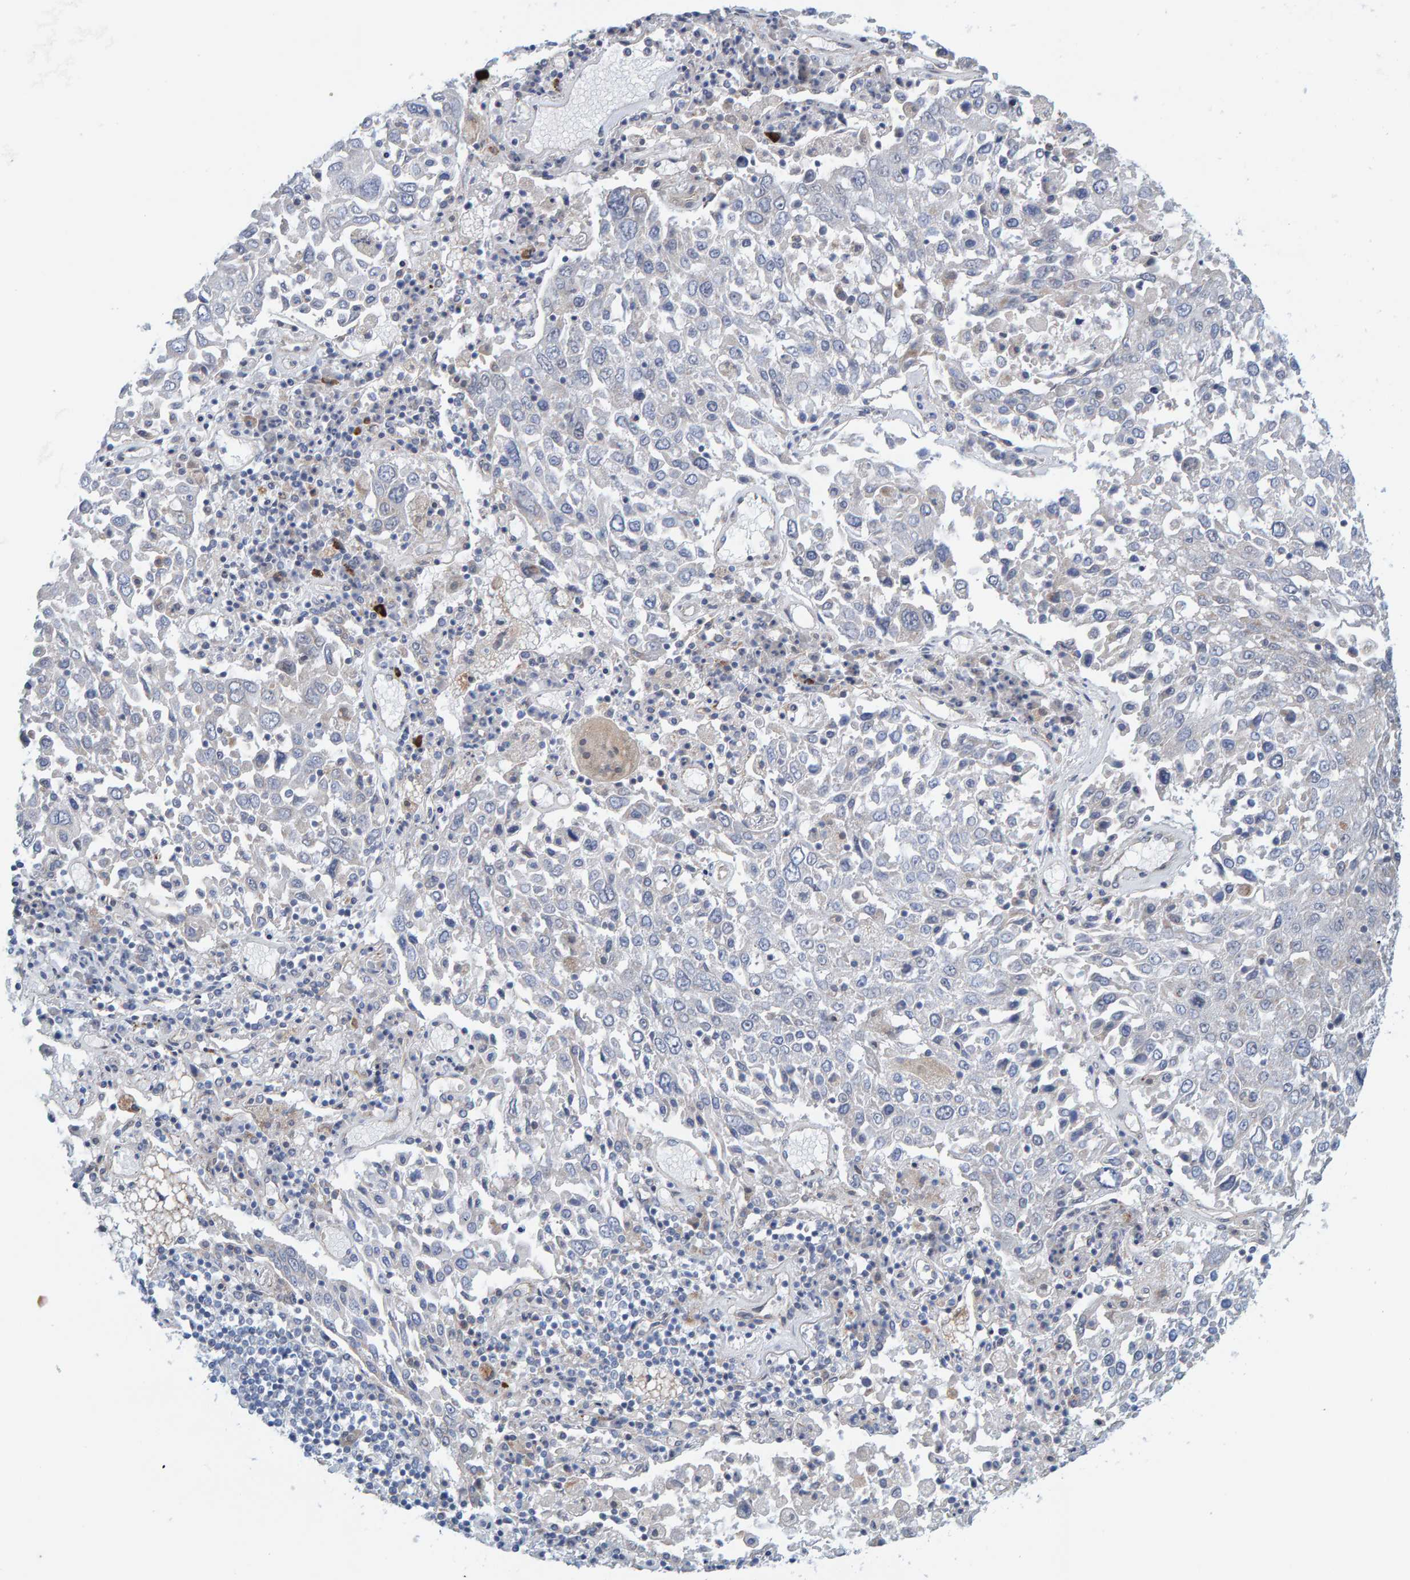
{"staining": {"intensity": "negative", "quantity": "none", "location": "none"}, "tissue": "lung cancer", "cell_type": "Tumor cells", "image_type": "cancer", "snomed": [{"axis": "morphology", "description": "Squamous cell carcinoma, NOS"}, {"axis": "topography", "description": "Lung"}], "caption": "DAB immunohistochemical staining of lung cancer (squamous cell carcinoma) displays no significant expression in tumor cells. Nuclei are stained in blue.", "gene": "KRBA2", "patient": {"sex": "male", "age": 65}}